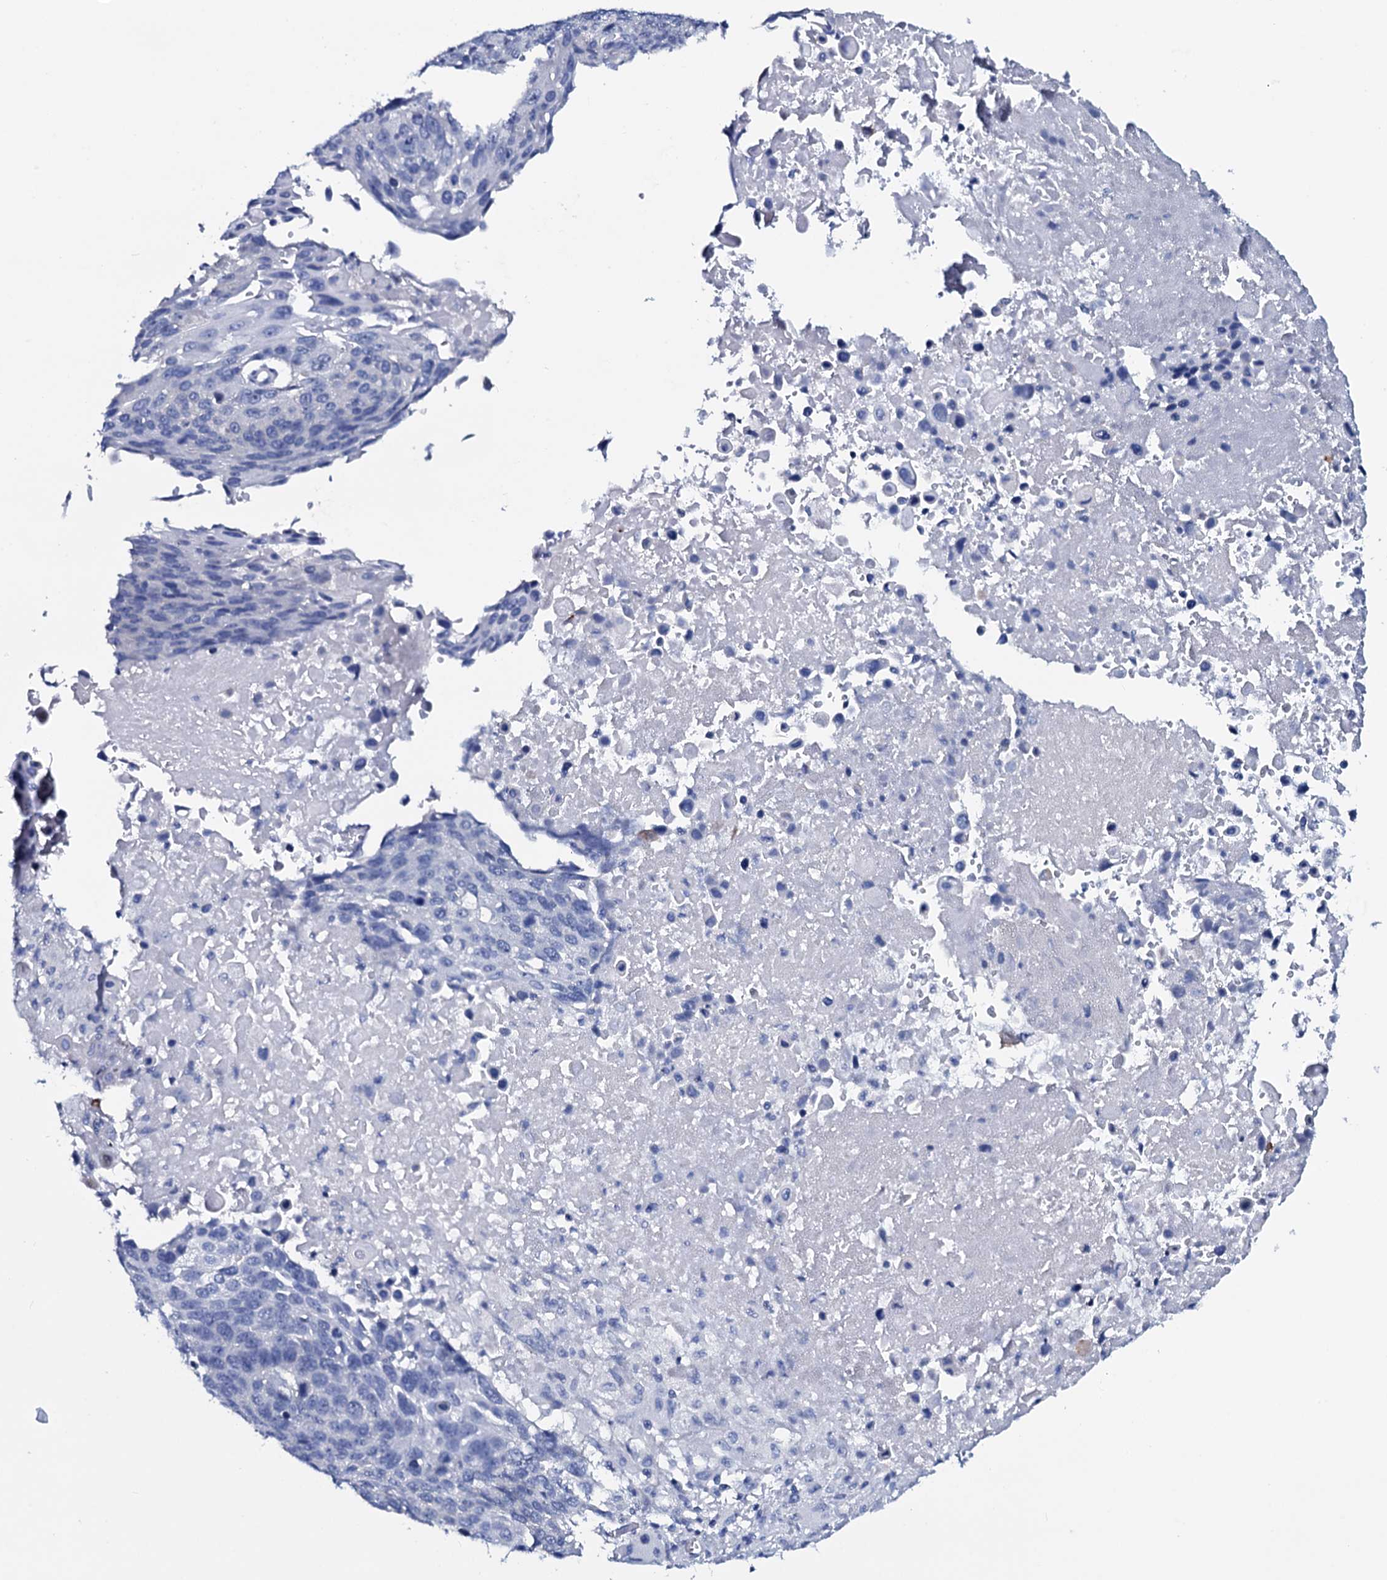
{"staining": {"intensity": "negative", "quantity": "none", "location": "none"}, "tissue": "lung cancer", "cell_type": "Tumor cells", "image_type": "cancer", "snomed": [{"axis": "morphology", "description": "Squamous cell carcinoma, NOS"}, {"axis": "topography", "description": "Lung"}], "caption": "Tumor cells show no significant positivity in lung squamous cell carcinoma.", "gene": "GYS2", "patient": {"sex": "male", "age": 66}}